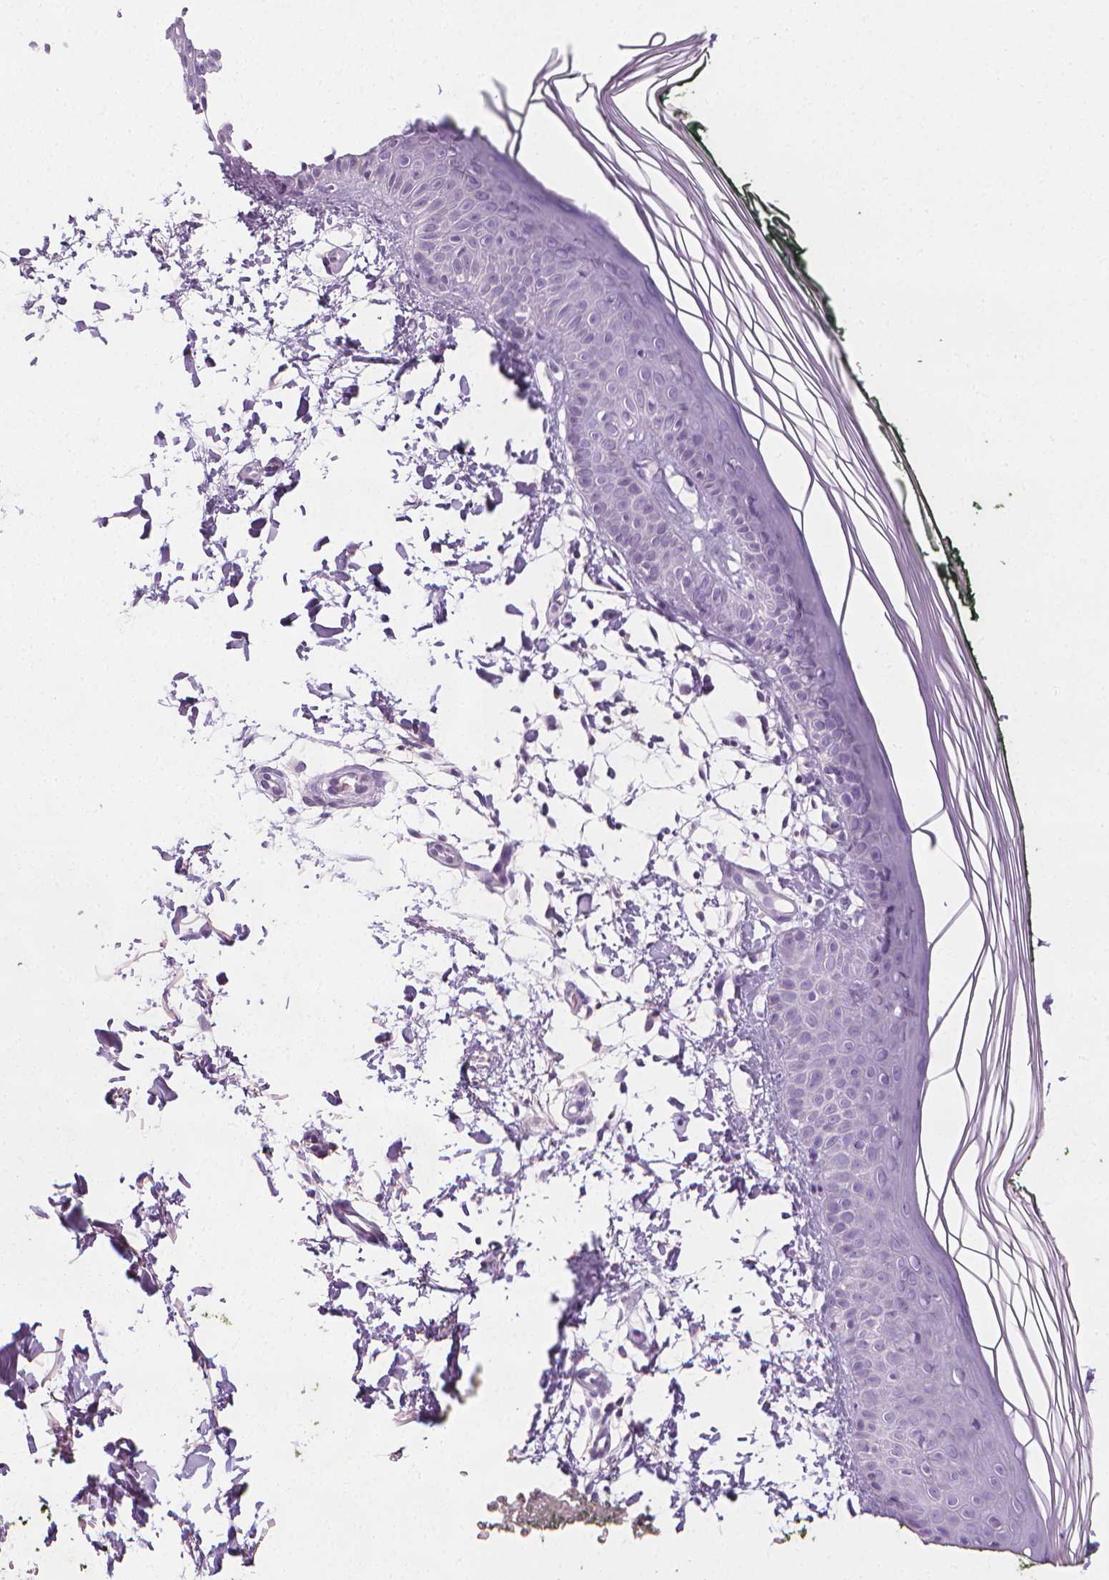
{"staining": {"intensity": "negative", "quantity": "none", "location": "none"}, "tissue": "skin", "cell_type": "Fibroblasts", "image_type": "normal", "snomed": [{"axis": "morphology", "description": "Normal tissue, NOS"}, {"axis": "topography", "description": "Skin"}], "caption": "The IHC histopathology image has no significant staining in fibroblasts of skin.", "gene": "DCAF8L1", "patient": {"sex": "female", "age": 62}}